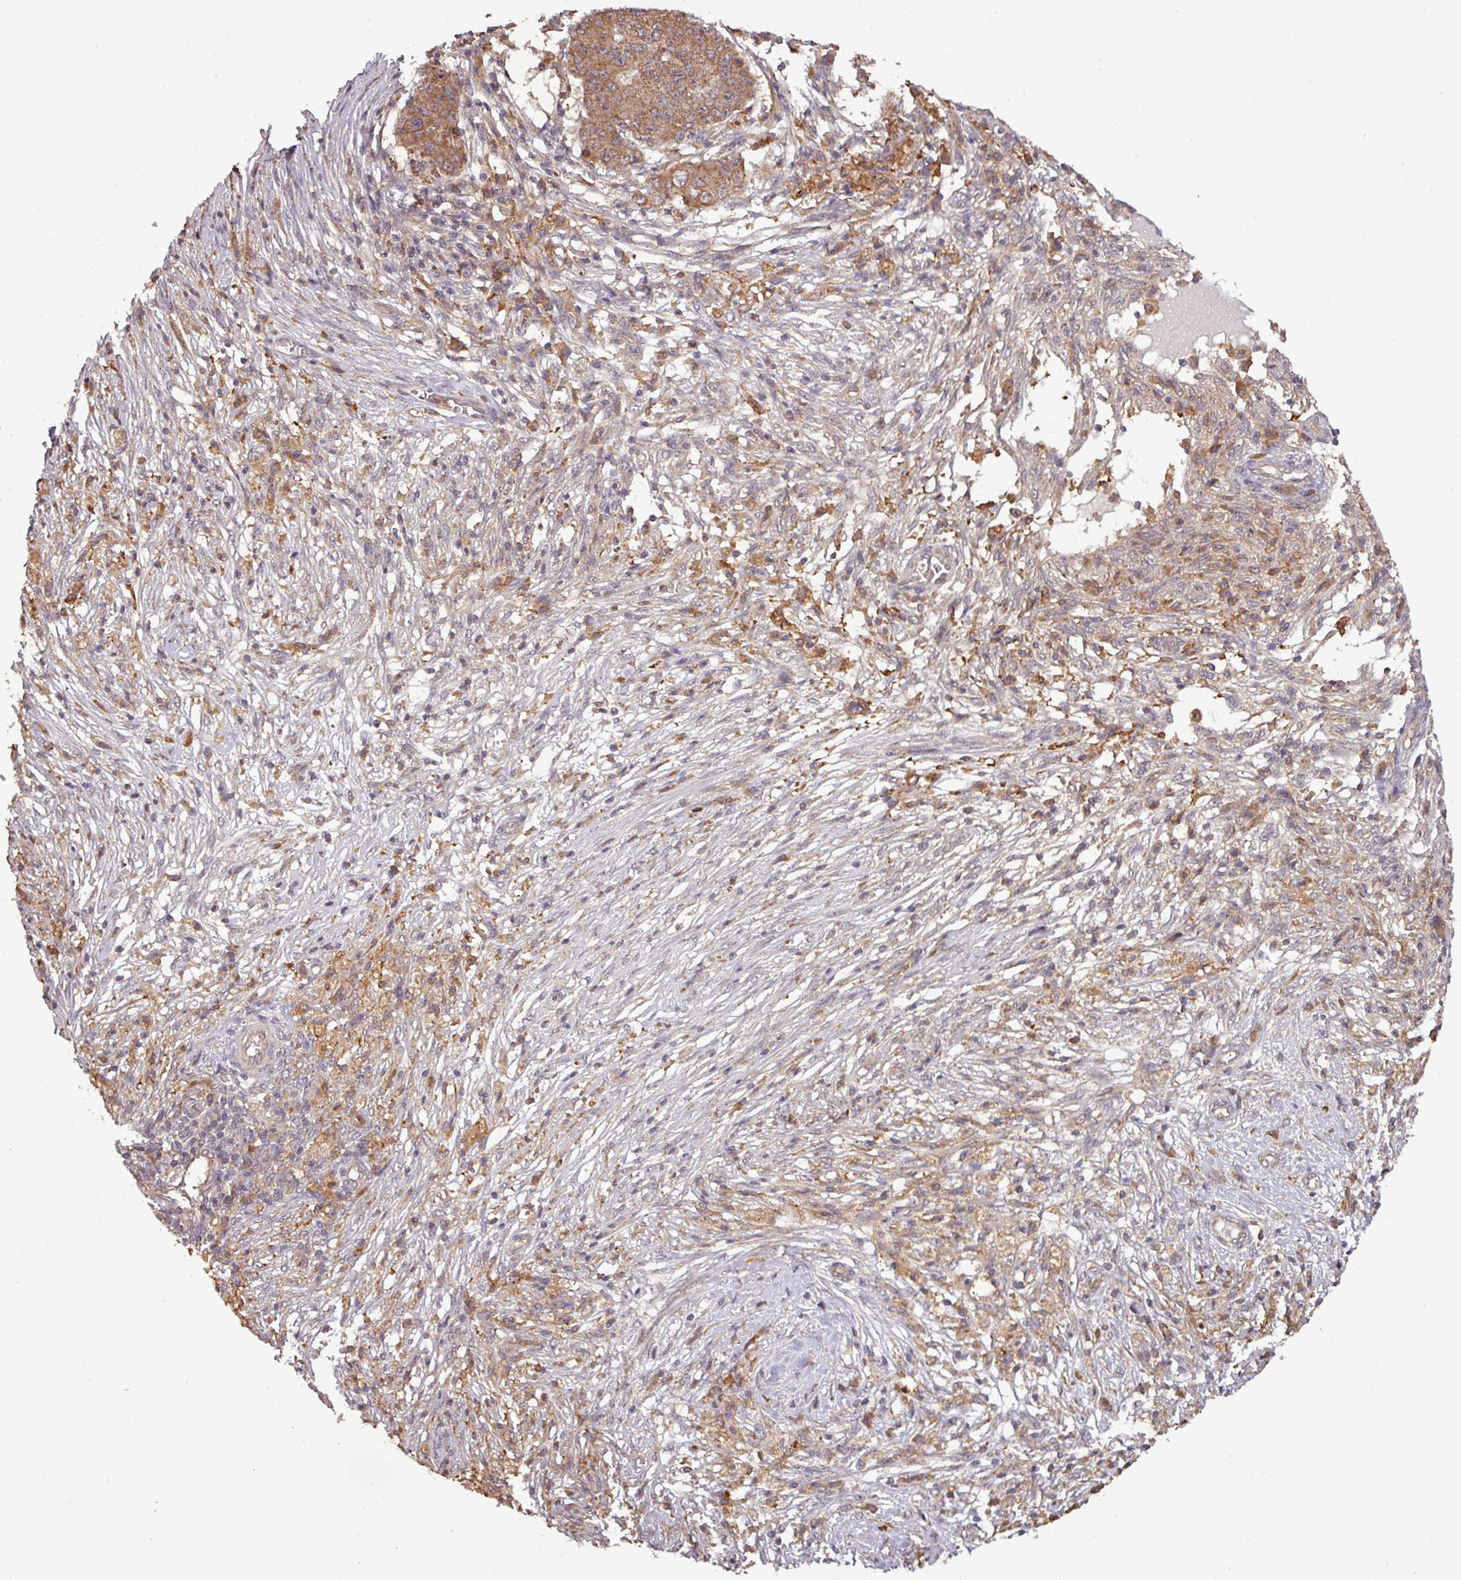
{"staining": {"intensity": "moderate", "quantity": ">75%", "location": "cytoplasmic/membranous"}, "tissue": "ovarian cancer", "cell_type": "Tumor cells", "image_type": "cancer", "snomed": [{"axis": "morphology", "description": "Carcinoma, endometroid"}, {"axis": "topography", "description": "Ovary"}], "caption": "This micrograph shows ovarian endometroid carcinoma stained with immunohistochemistry to label a protein in brown. The cytoplasmic/membranous of tumor cells show moderate positivity for the protein. Nuclei are counter-stained blue.", "gene": "NT5C3A", "patient": {"sex": "female", "age": 42}}